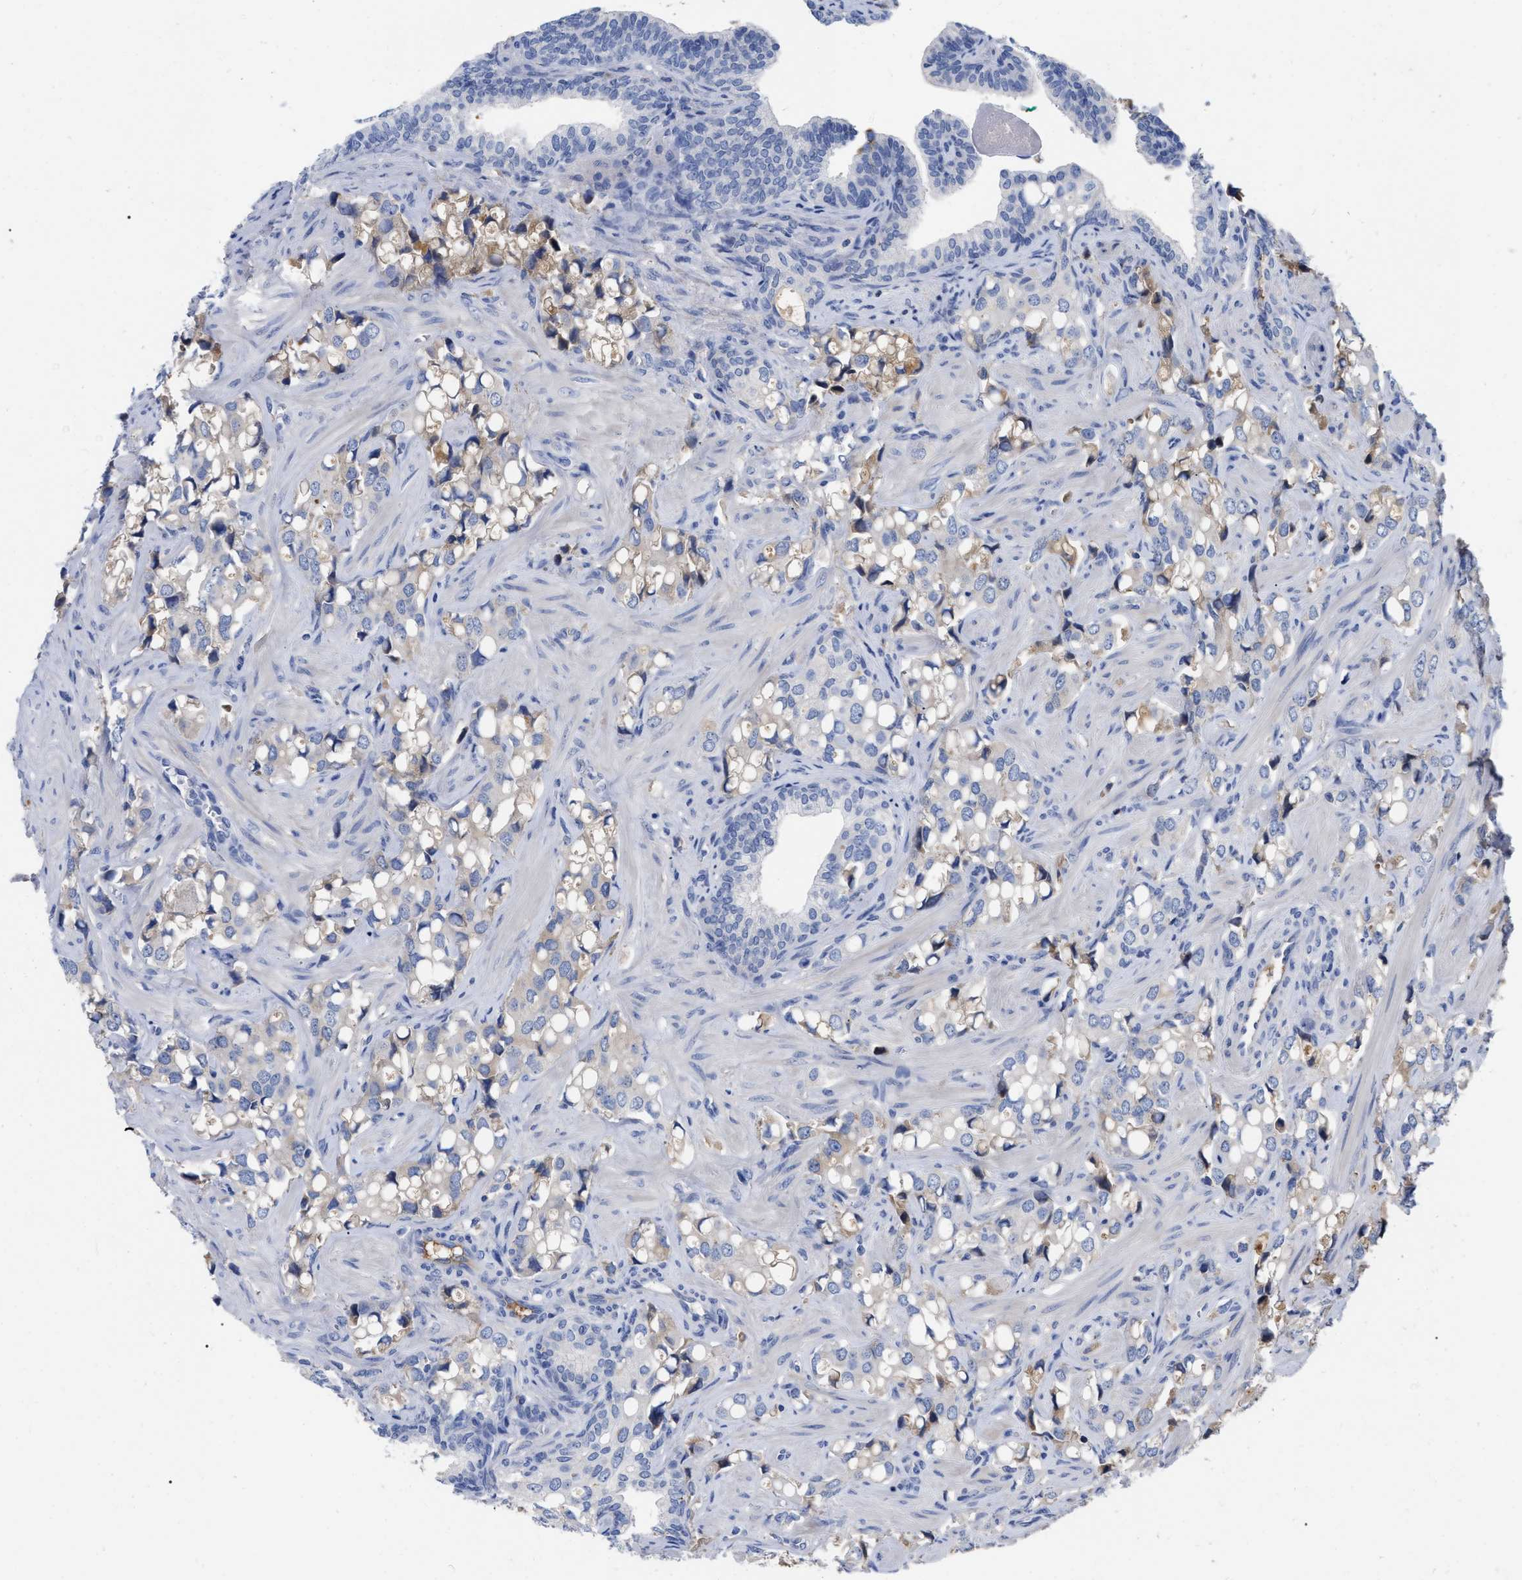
{"staining": {"intensity": "negative", "quantity": "none", "location": "none"}, "tissue": "prostate cancer", "cell_type": "Tumor cells", "image_type": "cancer", "snomed": [{"axis": "morphology", "description": "Adenocarcinoma, High grade"}, {"axis": "topography", "description": "Prostate"}], "caption": "High power microscopy micrograph of an IHC image of prostate cancer (adenocarcinoma (high-grade)), revealing no significant expression in tumor cells.", "gene": "IGHV5-51", "patient": {"sex": "male", "age": 52}}